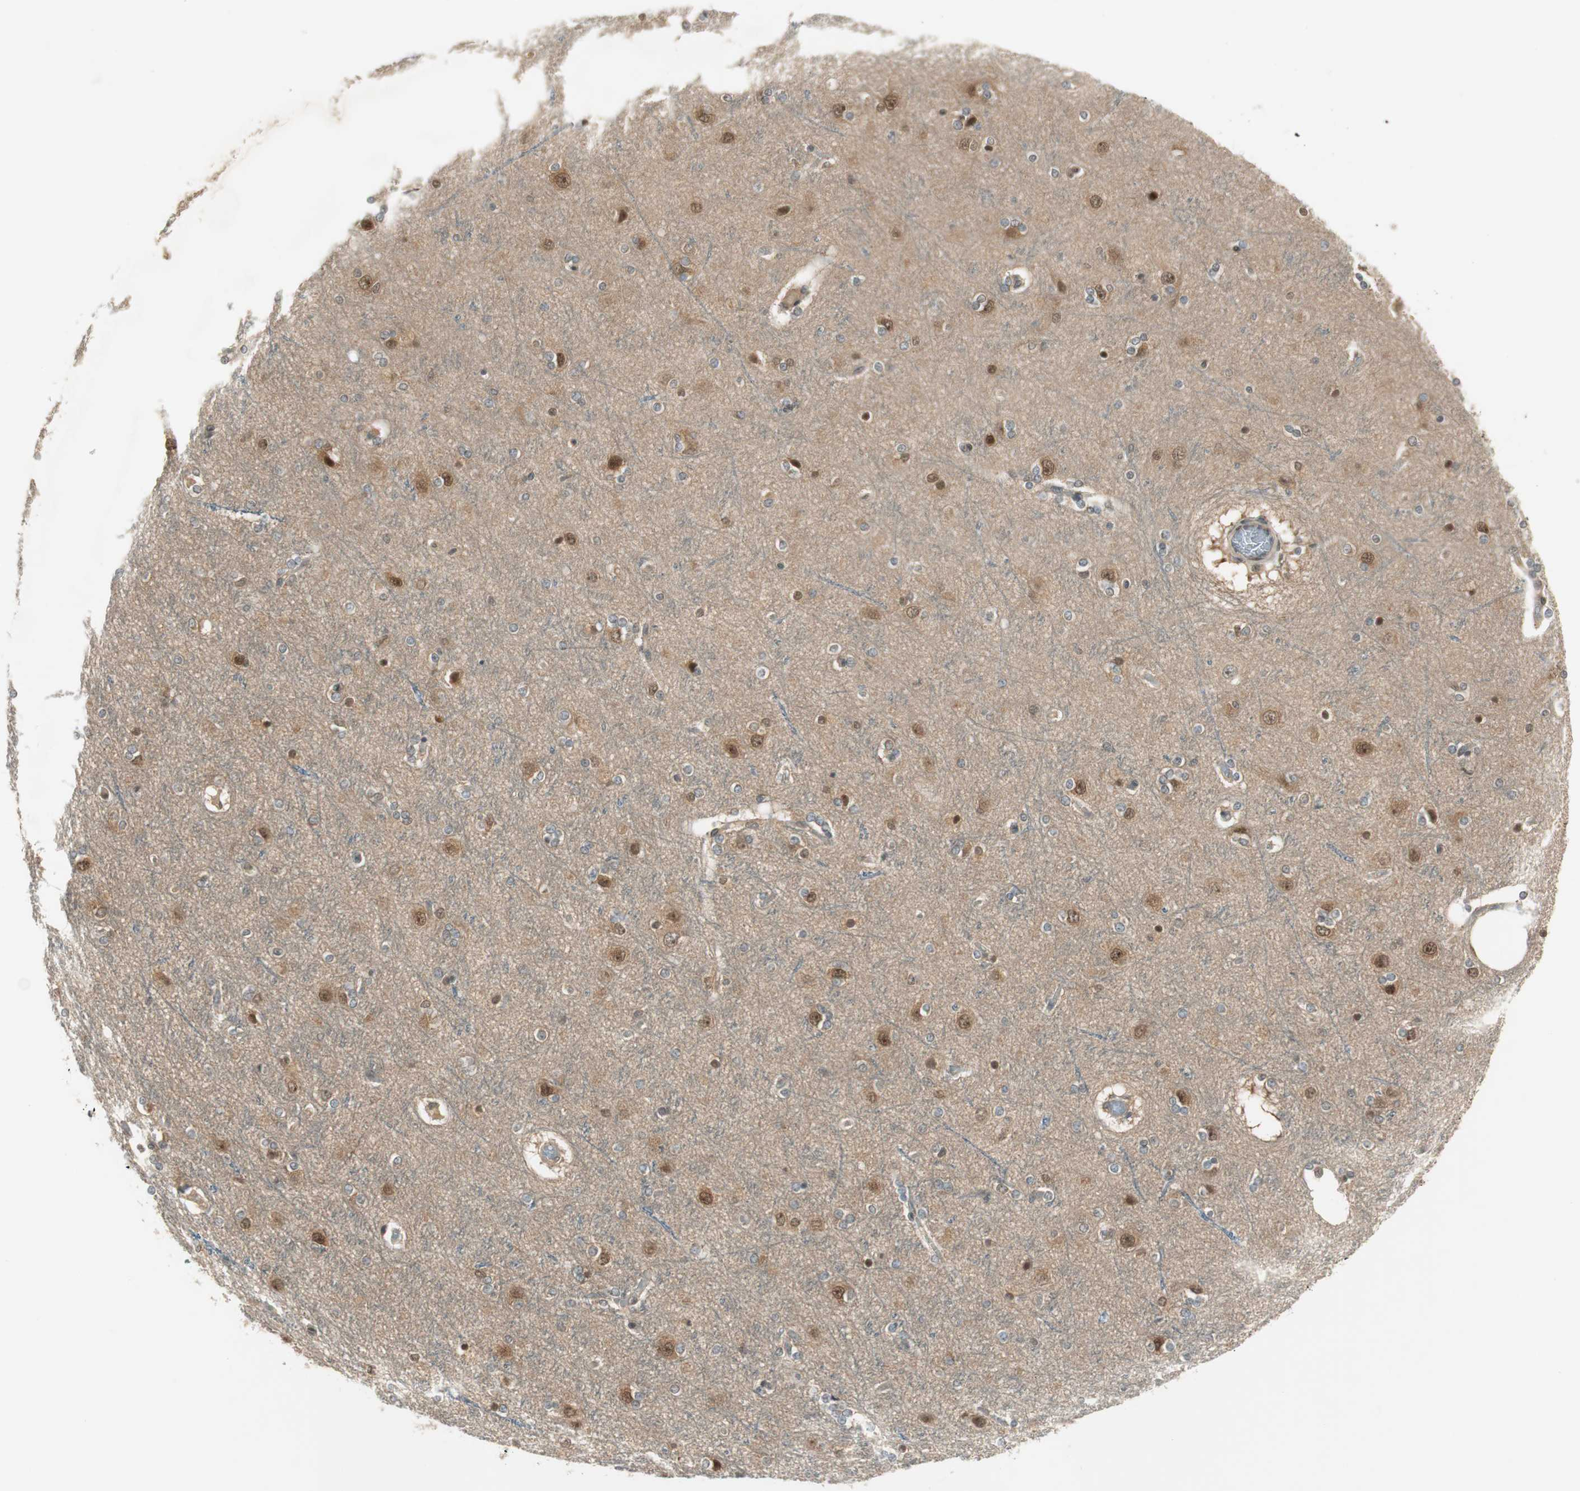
{"staining": {"intensity": "weak", "quantity": ">75%", "location": "cytoplasmic/membranous"}, "tissue": "cerebral cortex", "cell_type": "Endothelial cells", "image_type": "normal", "snomed": [{"axis": "morphology", "description": "Normal tissue, NOS"}, {"axis": "topography", "description": "Cerebral cortex"}], "caption": "Cerebral cortex stained with DAB (3,3'-diaminobenzidine) immunohistochemistry (IHC) displays low levels of weak cytoplasmic/membranous staining in about >75% of endothelial cells.", "gene": "IPO5", "patient": {"sex": "female", "age": 54}}